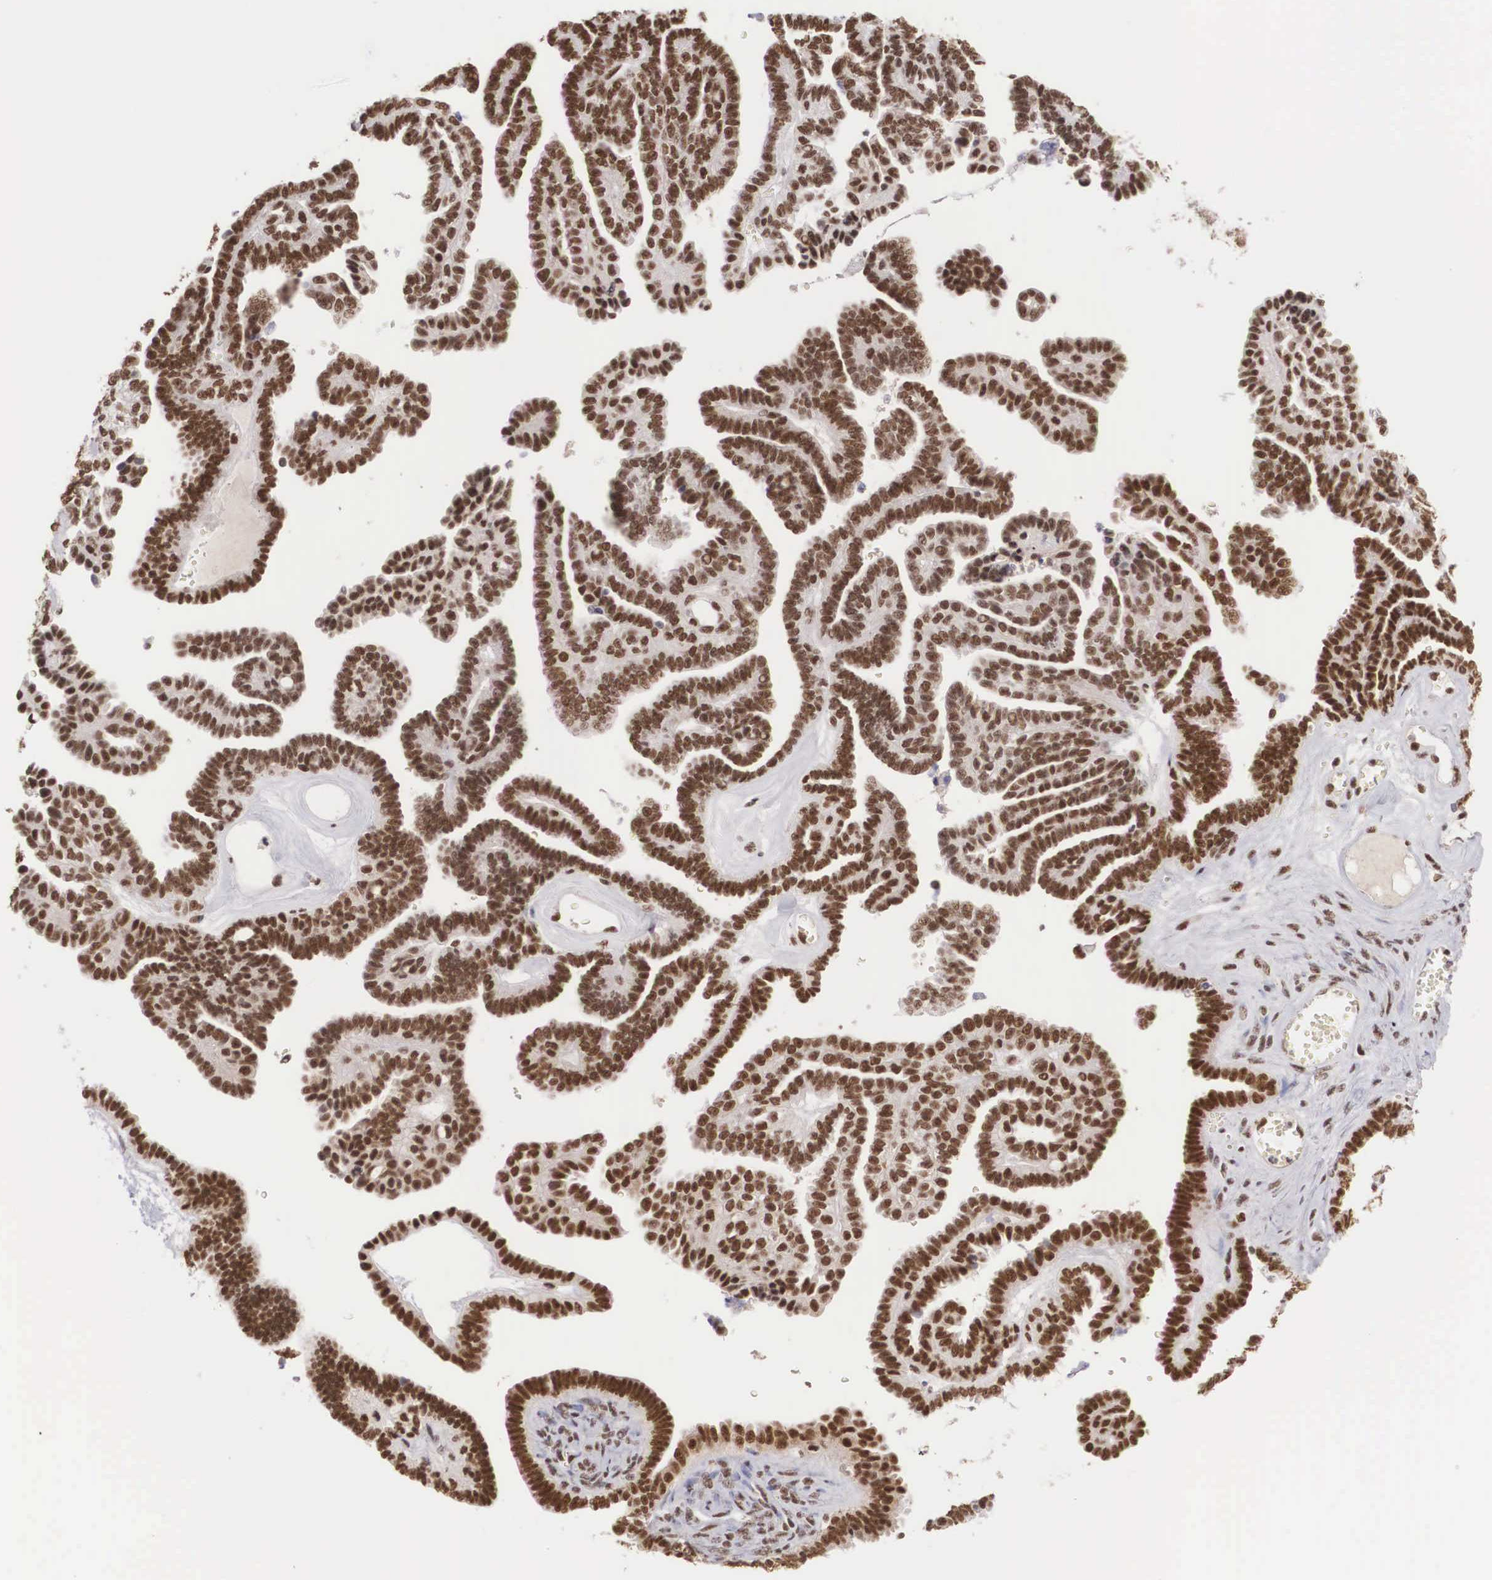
{"staining": {"intensity": "strong", "quantity": ">75%", "location": "nuclear"}, "tissue": "ovarian cancer", "cell_type": "Tumor cells", "image_type": "cancer", "snomed": [{"axis": "morphology", "description": "Cystadenocarcinoma, serous, NOS"}, {"axis": "topography", "description": "Ovary"}], "caption": "An image showing strong nuclear positivity in approximately >75% of tumor cells in ovarian cancer (serous cystadenocarcinoma), as visualized by brown immunohistochemical staining.", "gene": "HTATSF1", "patient": {"sex": "female", "age": 71}}